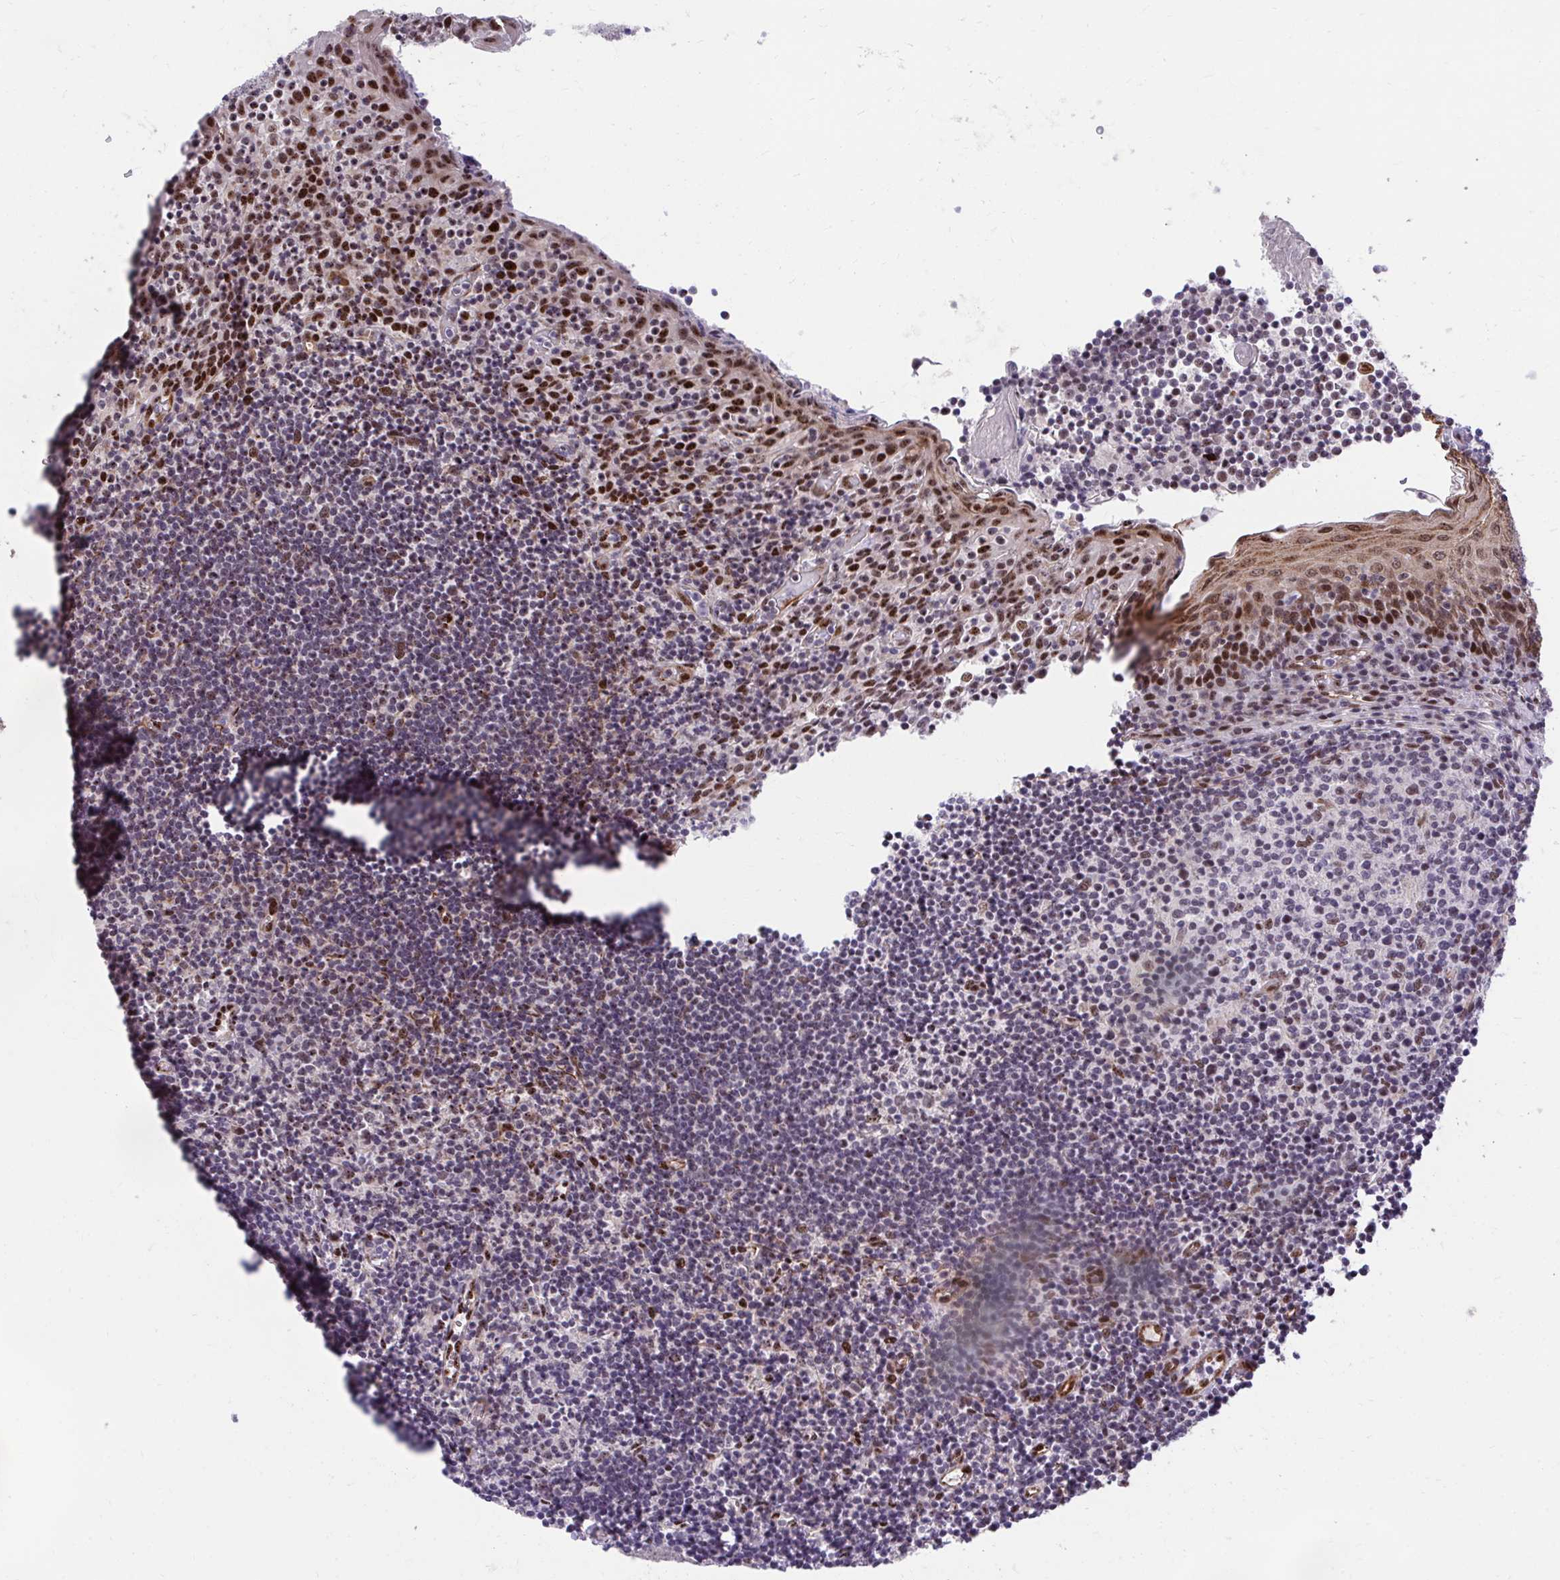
{"staining": {"intensity": "strong", "quantity": "25%-75%", "location": "nuclear"}, "tissue": "tonsil", "cell_type": "Non-germinal center cells", "image_type": "normal", "snomed": [{"axis": "morphology", "description": "Normal tissue, NOS"}, {"axis": "topography", "description": "Tonsil"}], "caption": "Strong nuclear positivity for a protein is seen in approximately 25%-75% of non-germinal center cells of normal tonsil using immunohistochemistry (IHC).", "gene": "HOXA4", "patient": {"sex": "female", "age": 10}}